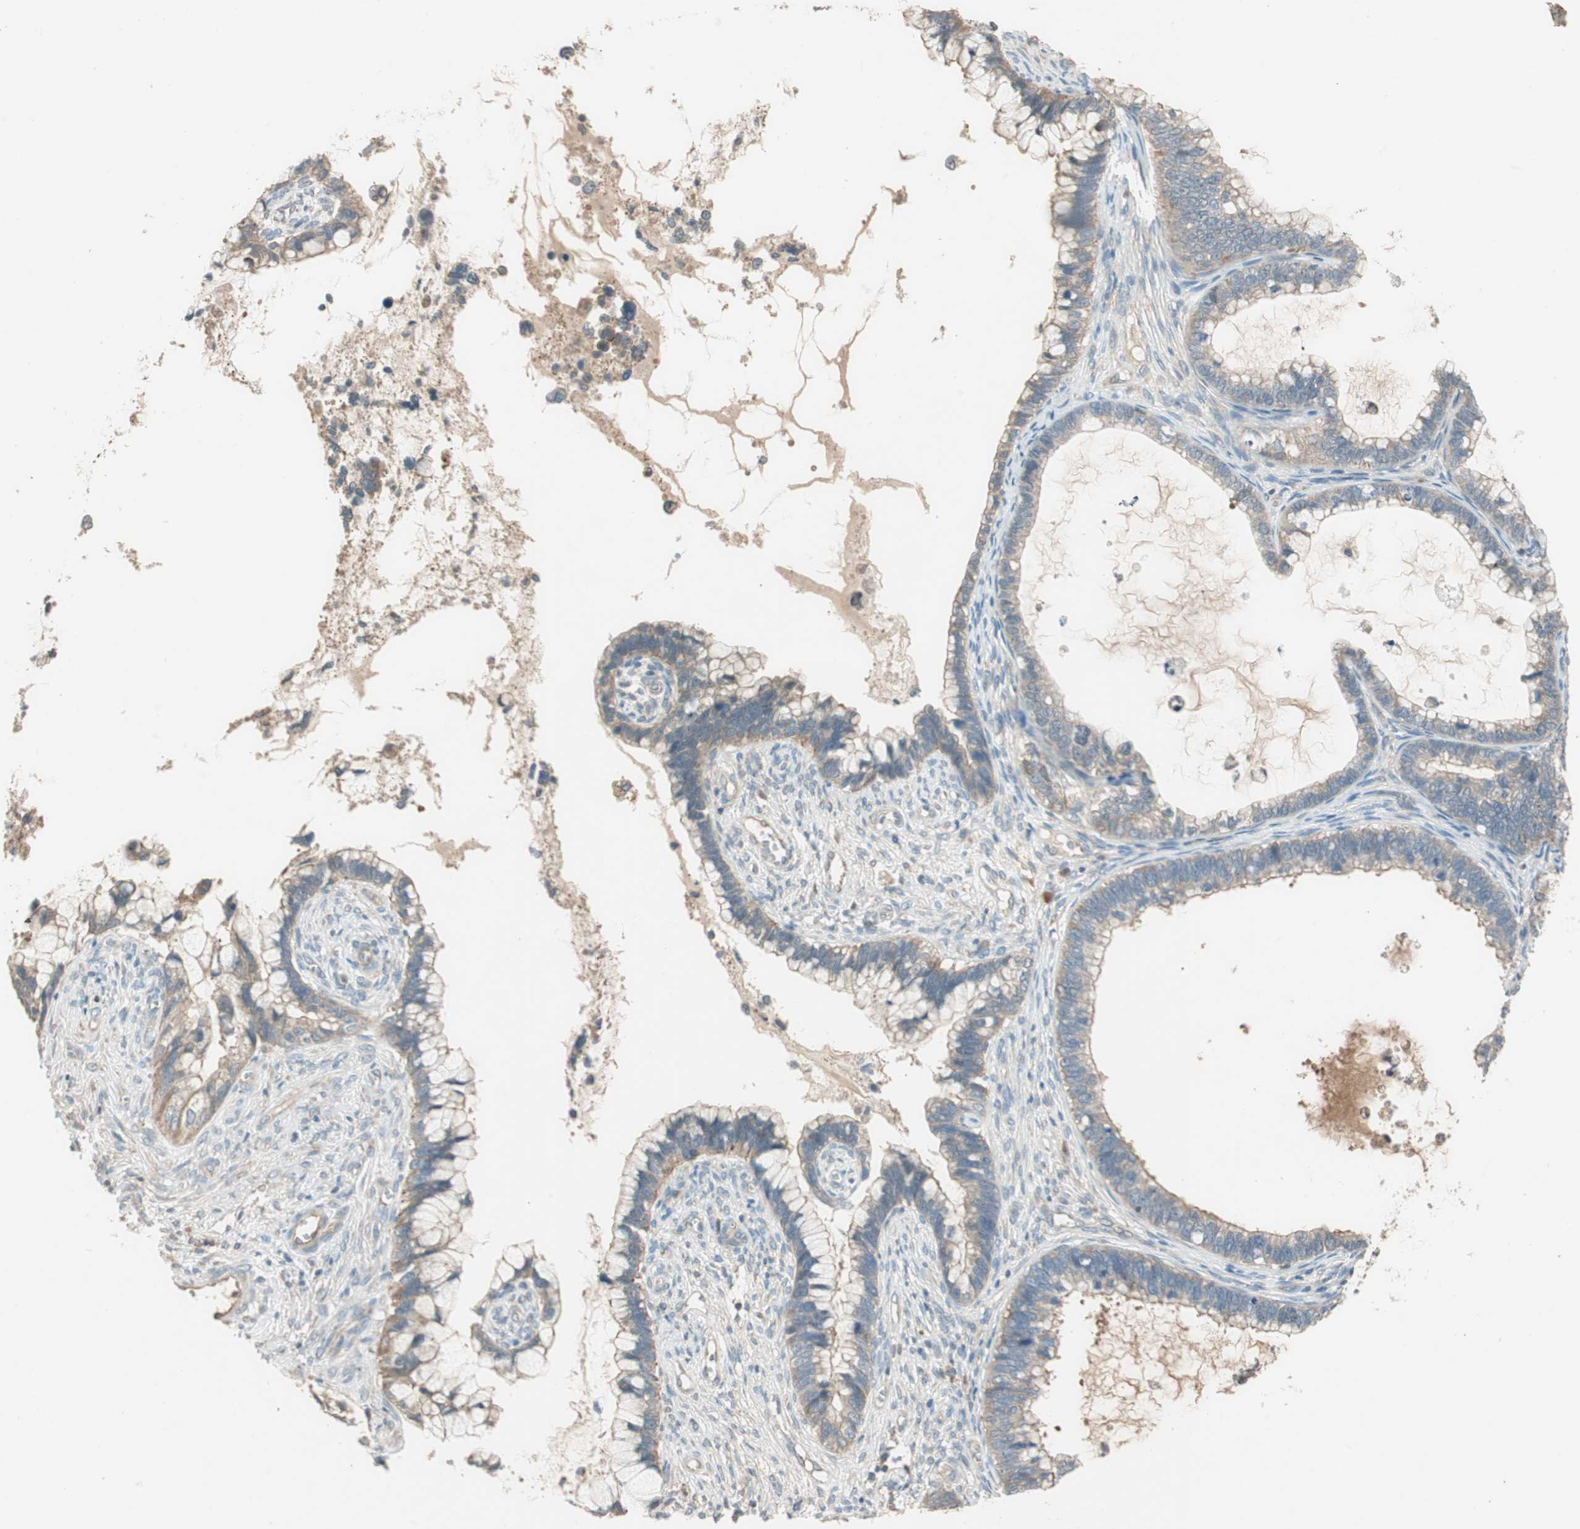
{"staining": {"intensity": "weak", "quantity": ">75%", "location": "cytoplasmic/membranous"}, "tissue": "cervical cancer", "cell_type": "Tumor cells", "image_type": "cancer", "snomed": [{"axis": "morphology", "description": "Adenocarcinoma, NOS"}, {"axis": "topography", "description": "Cervix"}], "caption": "The photomicrograph reveals a brown stain indicating the presence of a protein in the cytoplasmic/membranous of tumor cells in cervical cancer.", "gene": "NCLN", "patient": {"sex": "female", "age": 44}}